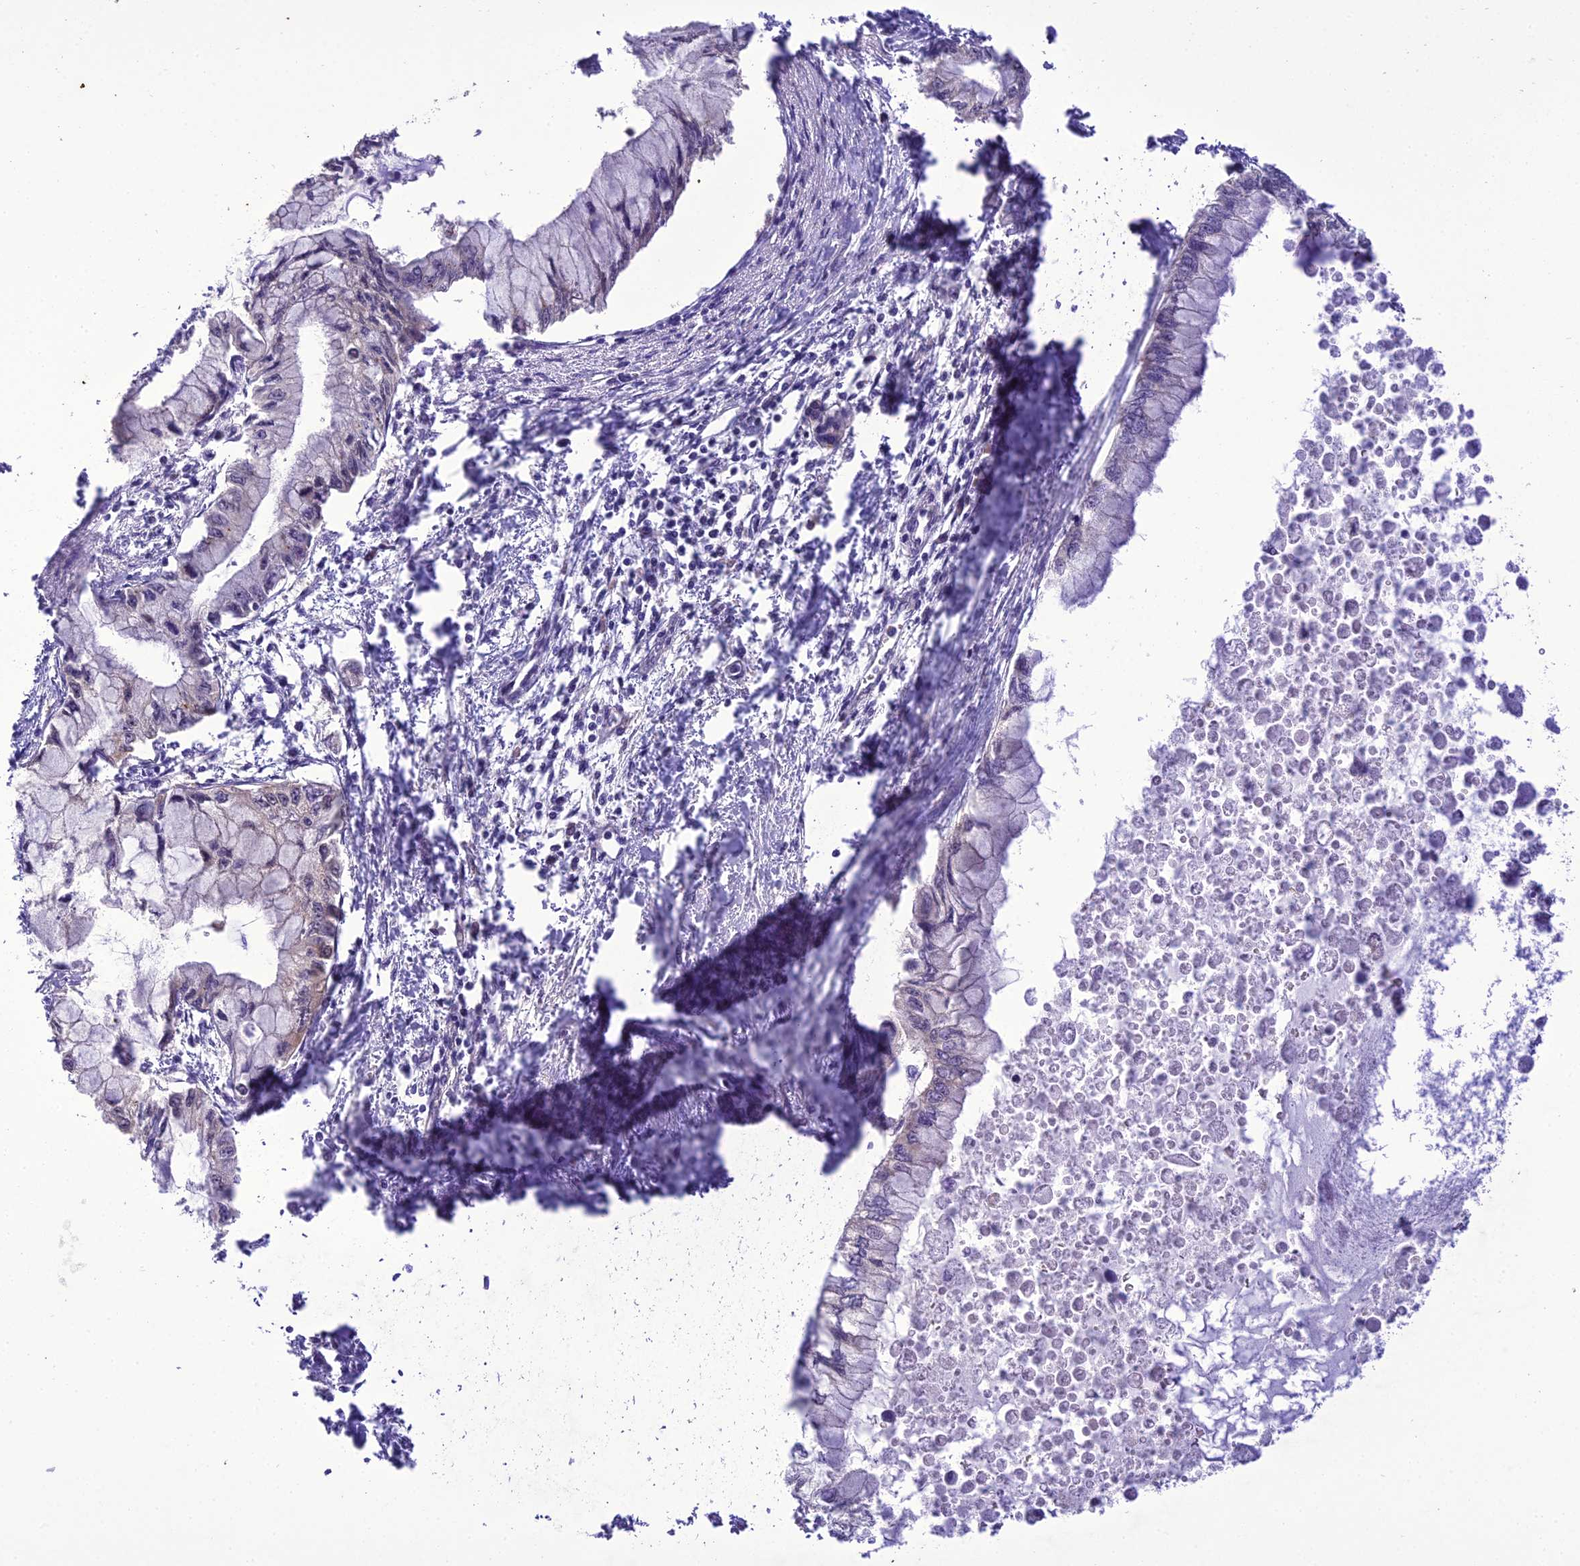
{"staining": {"intensity": "negative", "quantity": "none", "location": "none"}, "tissue": "pancreatic cancer", "cell_type": "Tumor cells", "image_type": "cancer", "snomed": [{"axis": "morphology", "description": "Adenocarcinoma, NOS"}, {"axis": "topography", "description": "Pancreas"}], "caption": "A high-resolution histopathology image shows immunohistochemistry (IHC) staining of adenocarcinoma (pancreatic), which demonstrates no significant positivity in tumor cells.", "gene": "BORCS6", "patient": {"sex": "male", "age": 48}}